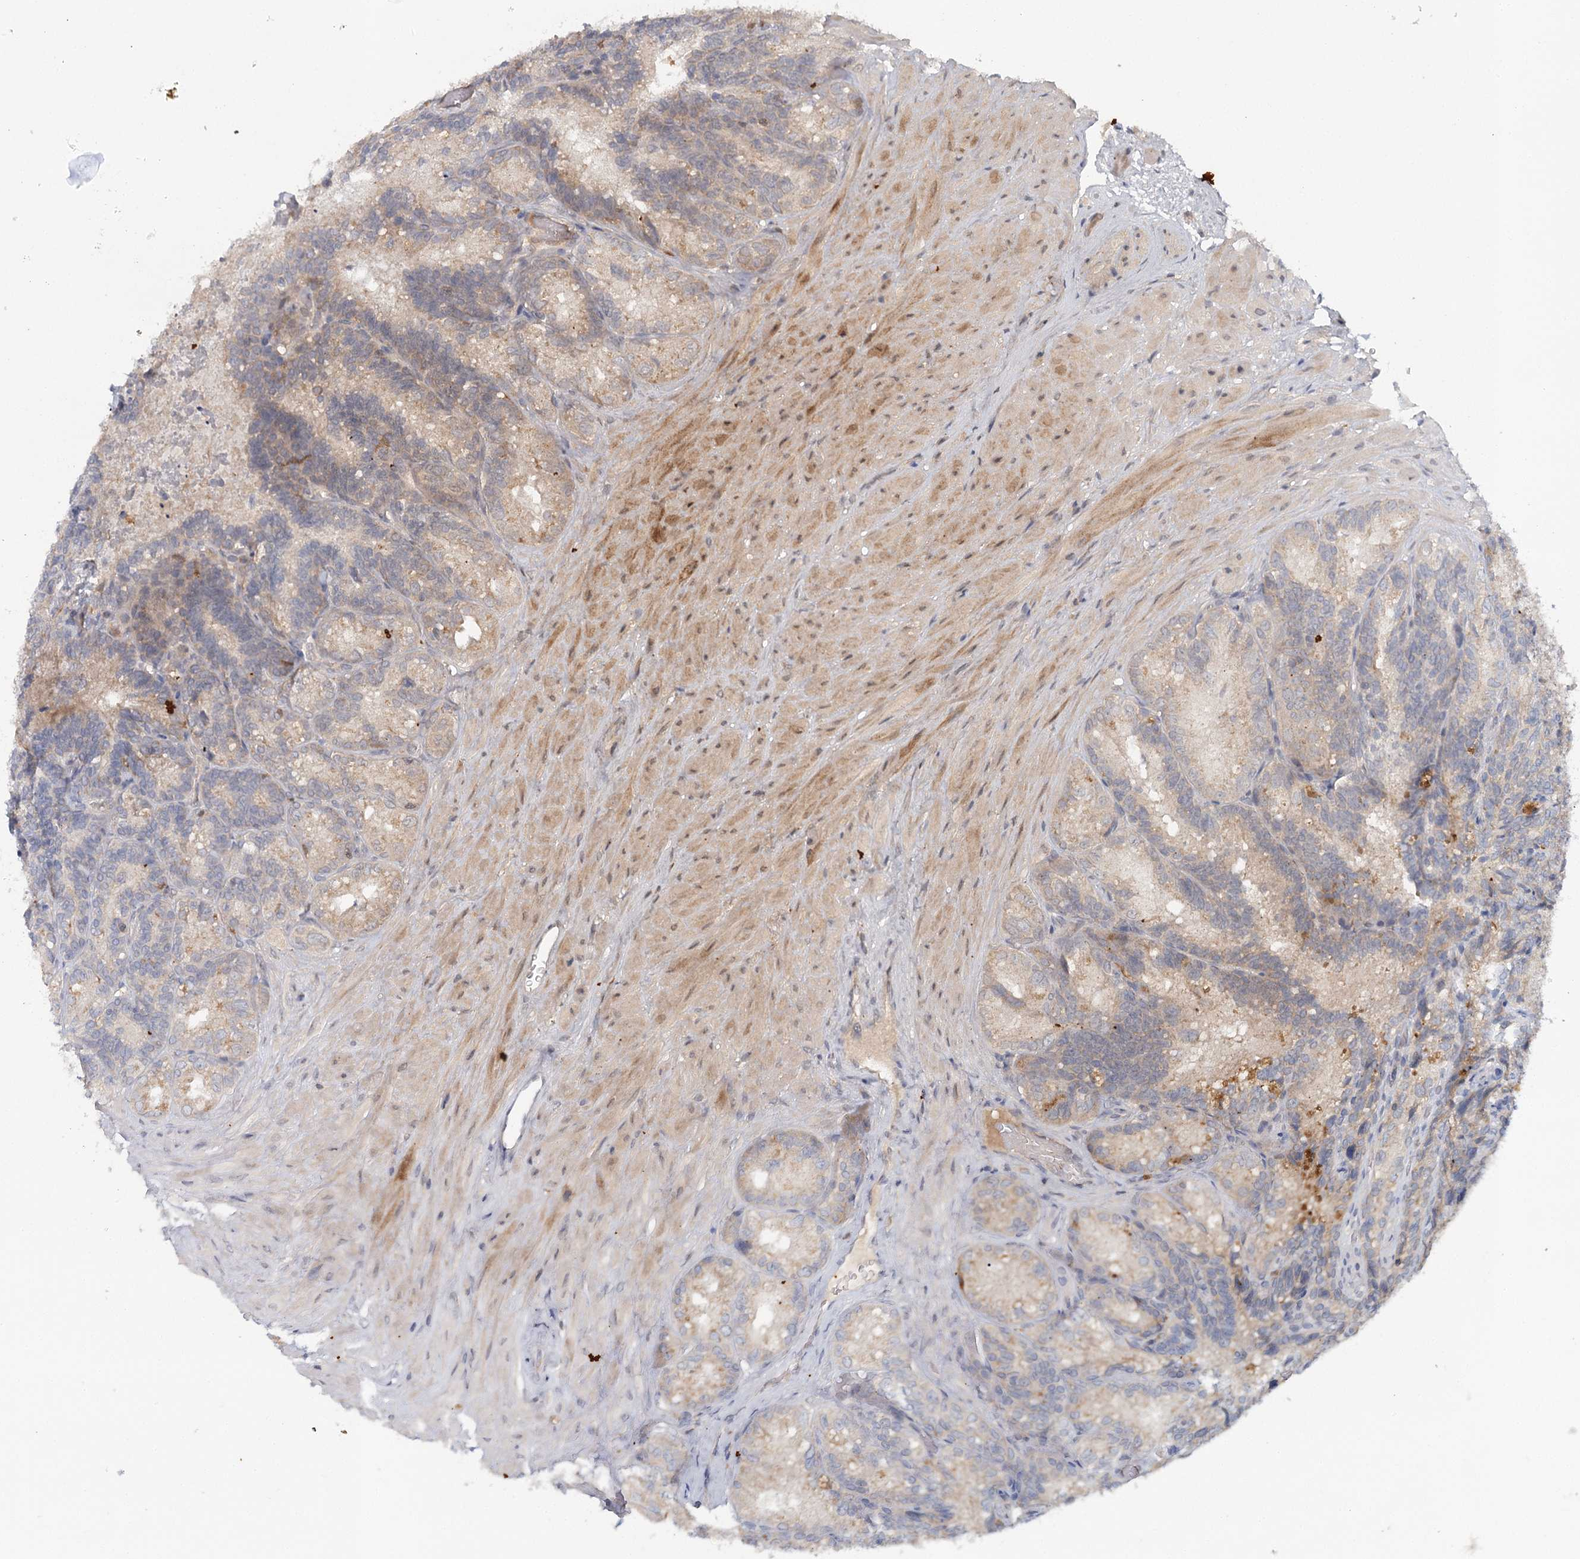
{"staining": {"intensity": "moderate", "quantity": "25%-75%", "location": "cytoplasmic/membranous"}, "tissue": "seminal vesicle", "cell_type": "Glandular cells", "image_type": "normal", "snomed": [{"axis": "morphology", "description": "Normal tissue, NOS"}, {"axis": "topography", "description": "Seminal veicle"}], "caption": "This image displays immunohistochemistry (IHC) staining of benign human seminal vesicle, with medium moderate cytoplasmic/membranous positivity in about 25%-75% of glandular cells.", "gene": "SLC41A2", "patient": {"sex": "male", "age": 60}}